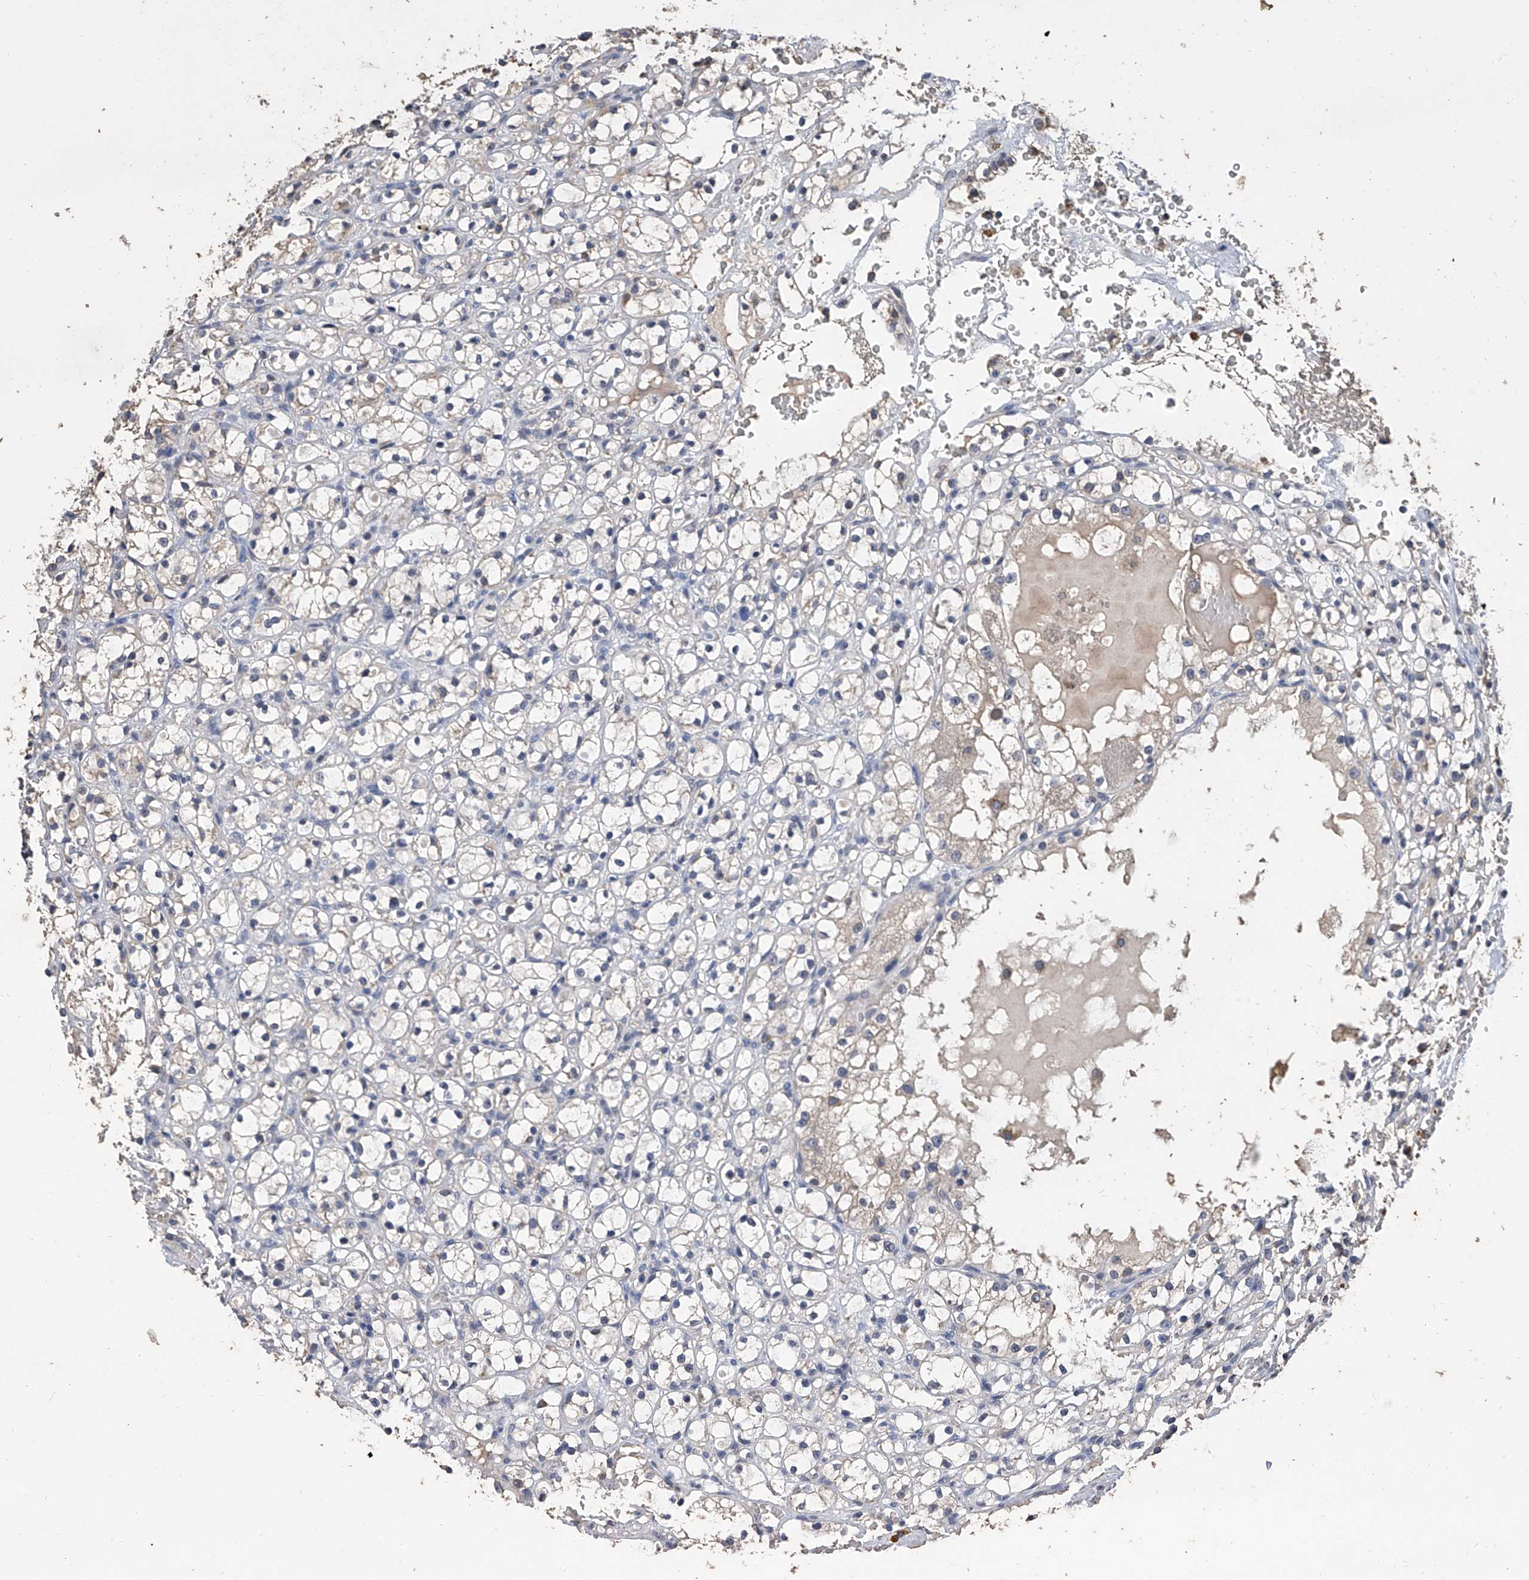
{"staining": {"intensity": "negative", "quantity": "none", "location": "none"}, "tissue": "renal cancer", "cell_type": "Tumor cells", "image_type": "cancer", "snomed": [{"axis": "morphology", "description": "Adenocarcinoma, NOS"}, {"axis": "topography", "description": "Kidney"}], "caption": "Tumor cells are negative for protein expression in human renal cancer.", "gene": "GPT", "patient": {"sex": "male", "age": 61}}